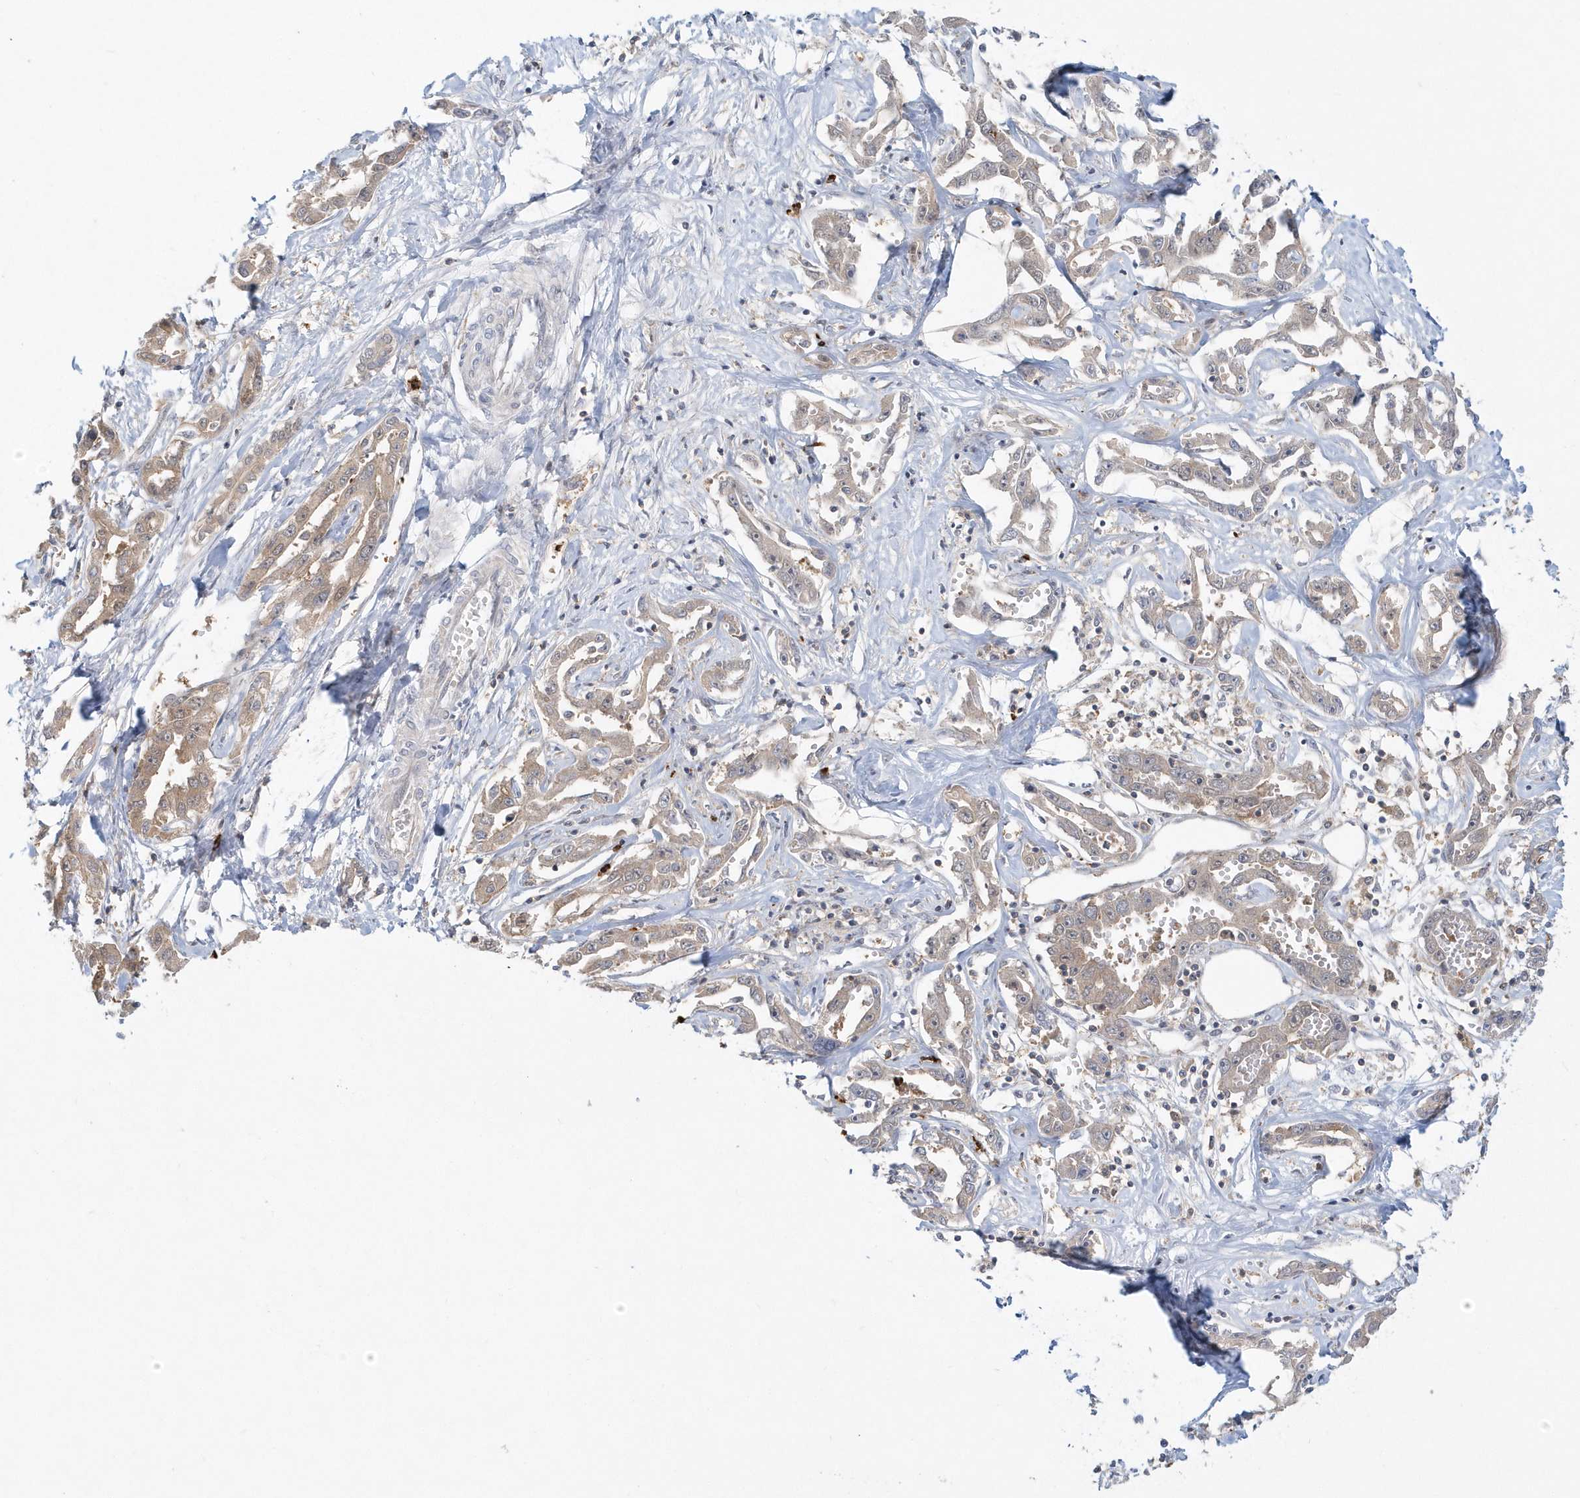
{"staining": {"intensity": "weak", "quantity": ">75%", "location": "cytoplasmic/membranous"}, "tissue": "liver cancer", "cell_type": "Tumor cells", "image_type": "cancer", "snomed": [{"axis": "morphology", "description": "Cholangiocarcinoma"}, {"axis": "topography", "description": "Liver"}], "caption": "Cholangiocarcinoma (liver) tissue reveals weak cytoplasmic/membranous staining in approximately >75% of tumor cells, visualized by immunohistochemistry. (IHC, brightfield microscopy, high magnification).", "gene": "RNF7", "patient": {"sex": "male", "age": 59}}